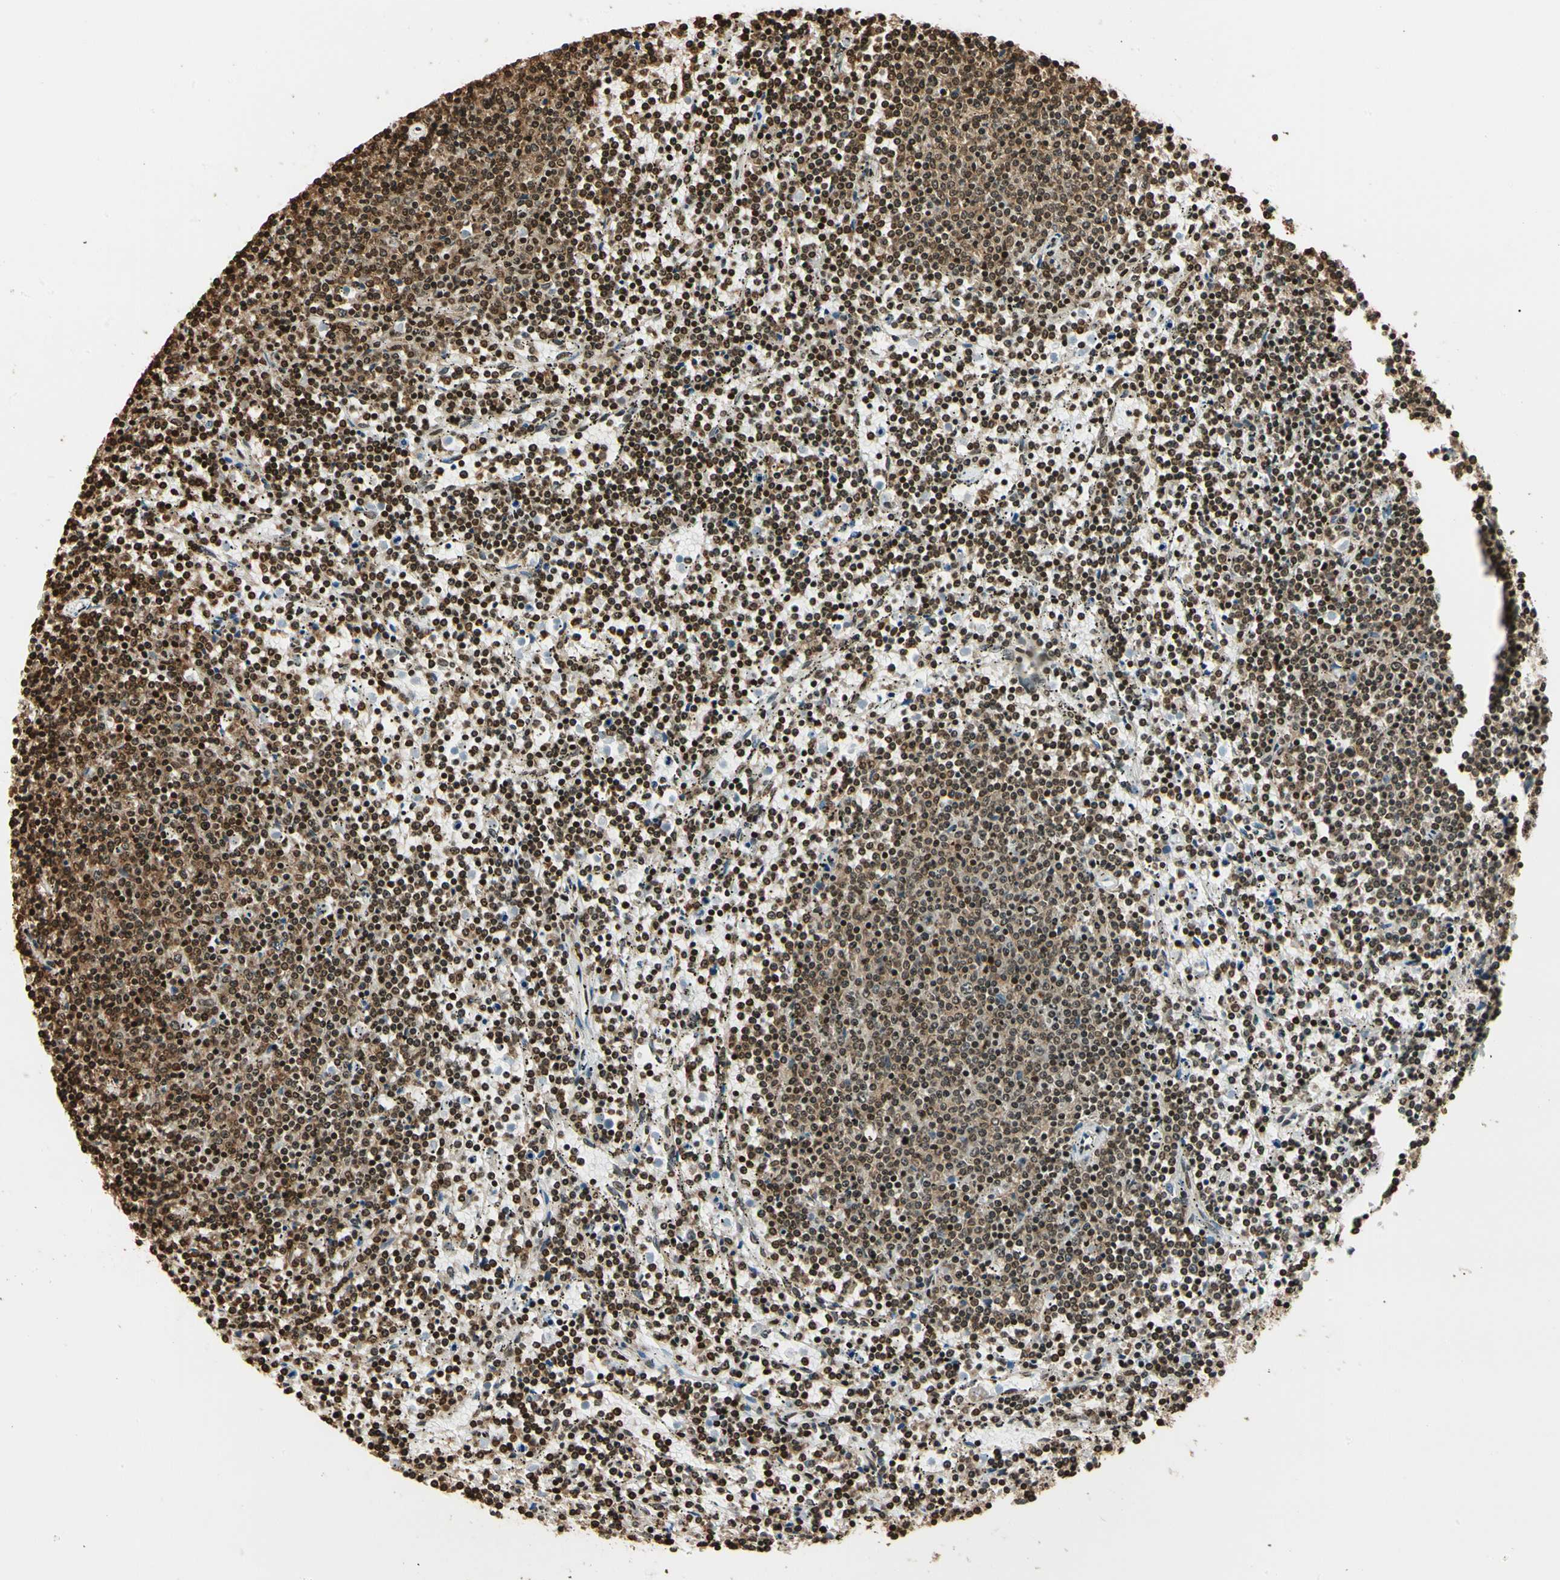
{"staining": {"intensity": "moderate", "quantity": ">75%", "location": "cytoplasmic/membranous,nuclear"}, "tissue": "lymphoma", "cell_type": "Tumor cells", "image_type": "cancer", "snomed": [{"axis": "morphology", "description": "Malignant lymphoma, non-Hodgkin's type, Low grade"}, {"axis": "topography", "description": "Spleen"}], "caption": "A brown stain shows moderate cytoplasmic/membranous and nuclear staining of a protein in human lymphoma tumor cells. (IHC, brightfield microscopy, high magnification).", "gene": "FER", "patient": {"sex": "female", "age": 50}}